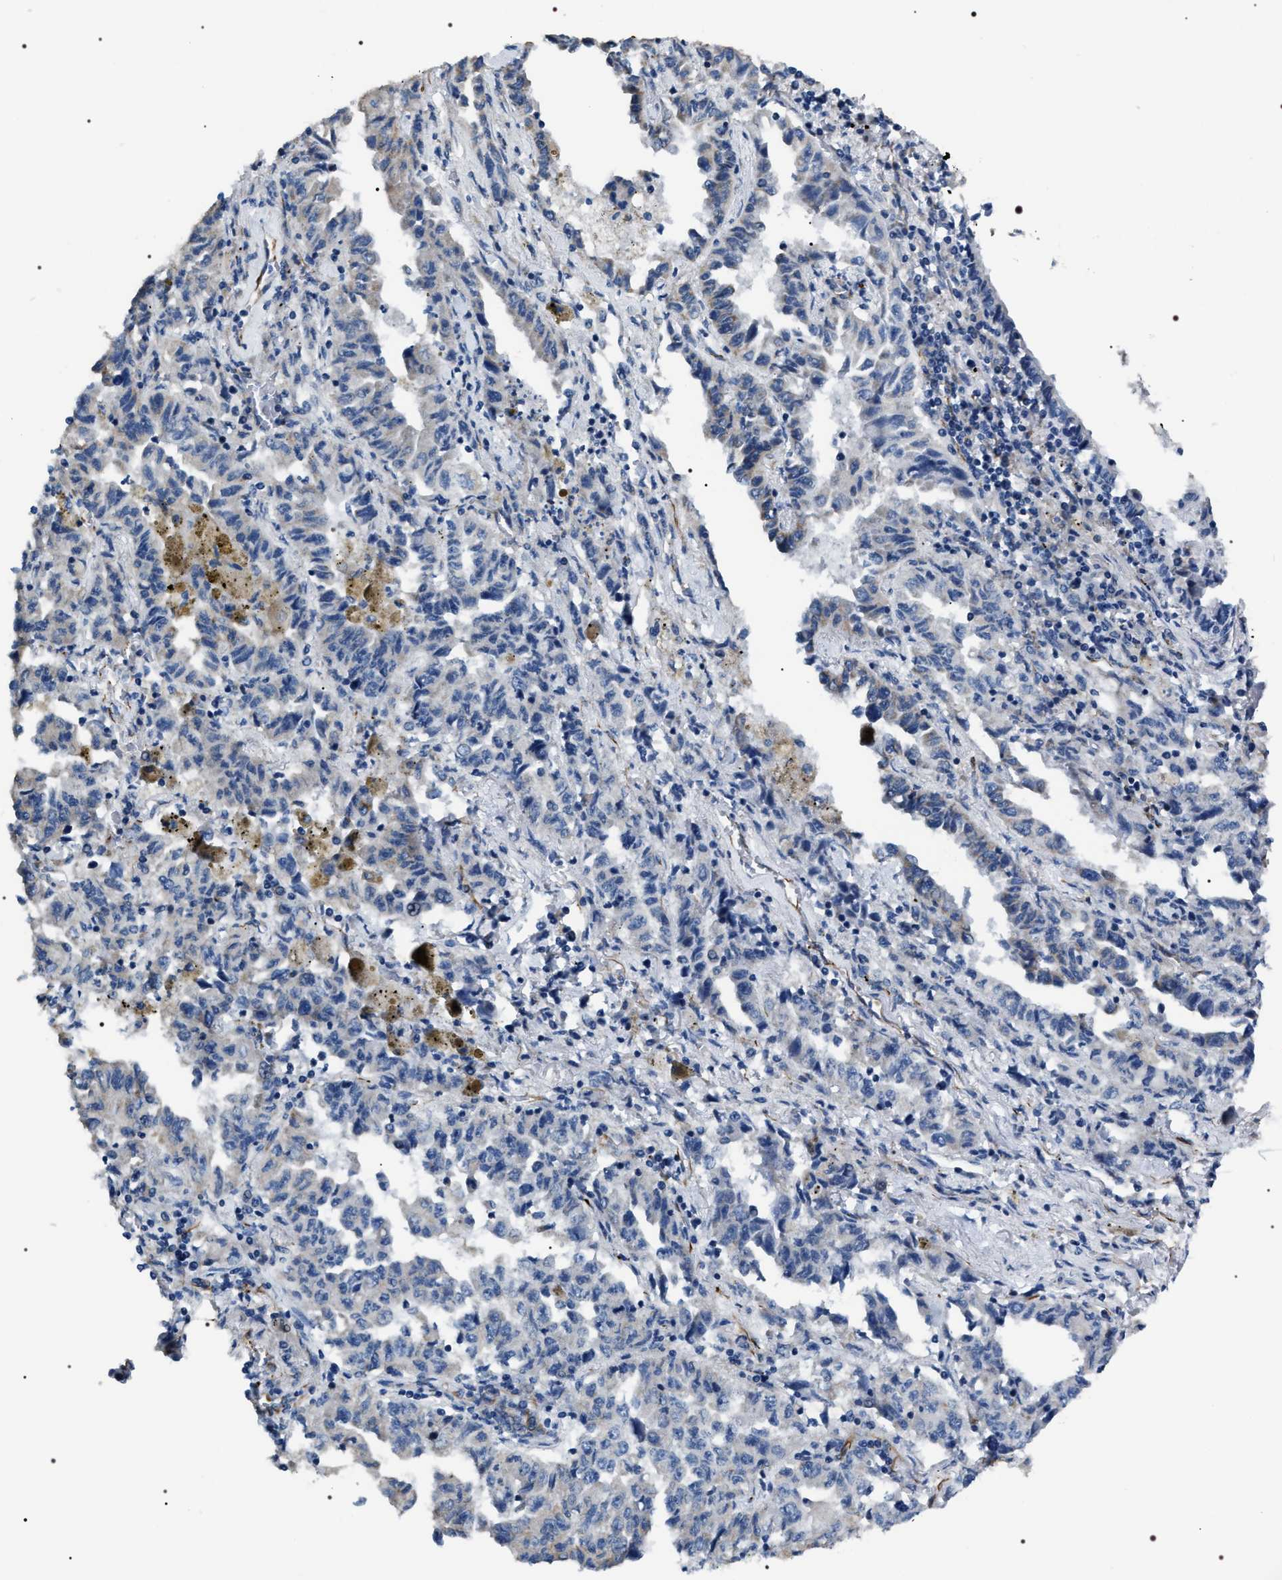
{"staining": {"intensity": "negative", "quantity": "none", "location": "none"}, "tissue": "lung cancer", "cell_type": "Tumor cells", "image_type": "cancer", "snomed": [{"axis": "morphology", "description": "Adenocarcinoma, NOS"}, {"axis": "topography", "description": "Lung"}], "caption": "Histopathology image shows no protein positivity in tumor cells of lung adenocarcinoma tissue.", "gene": "PKD1L1", "patient": {"sex": "female", "age": 51}}